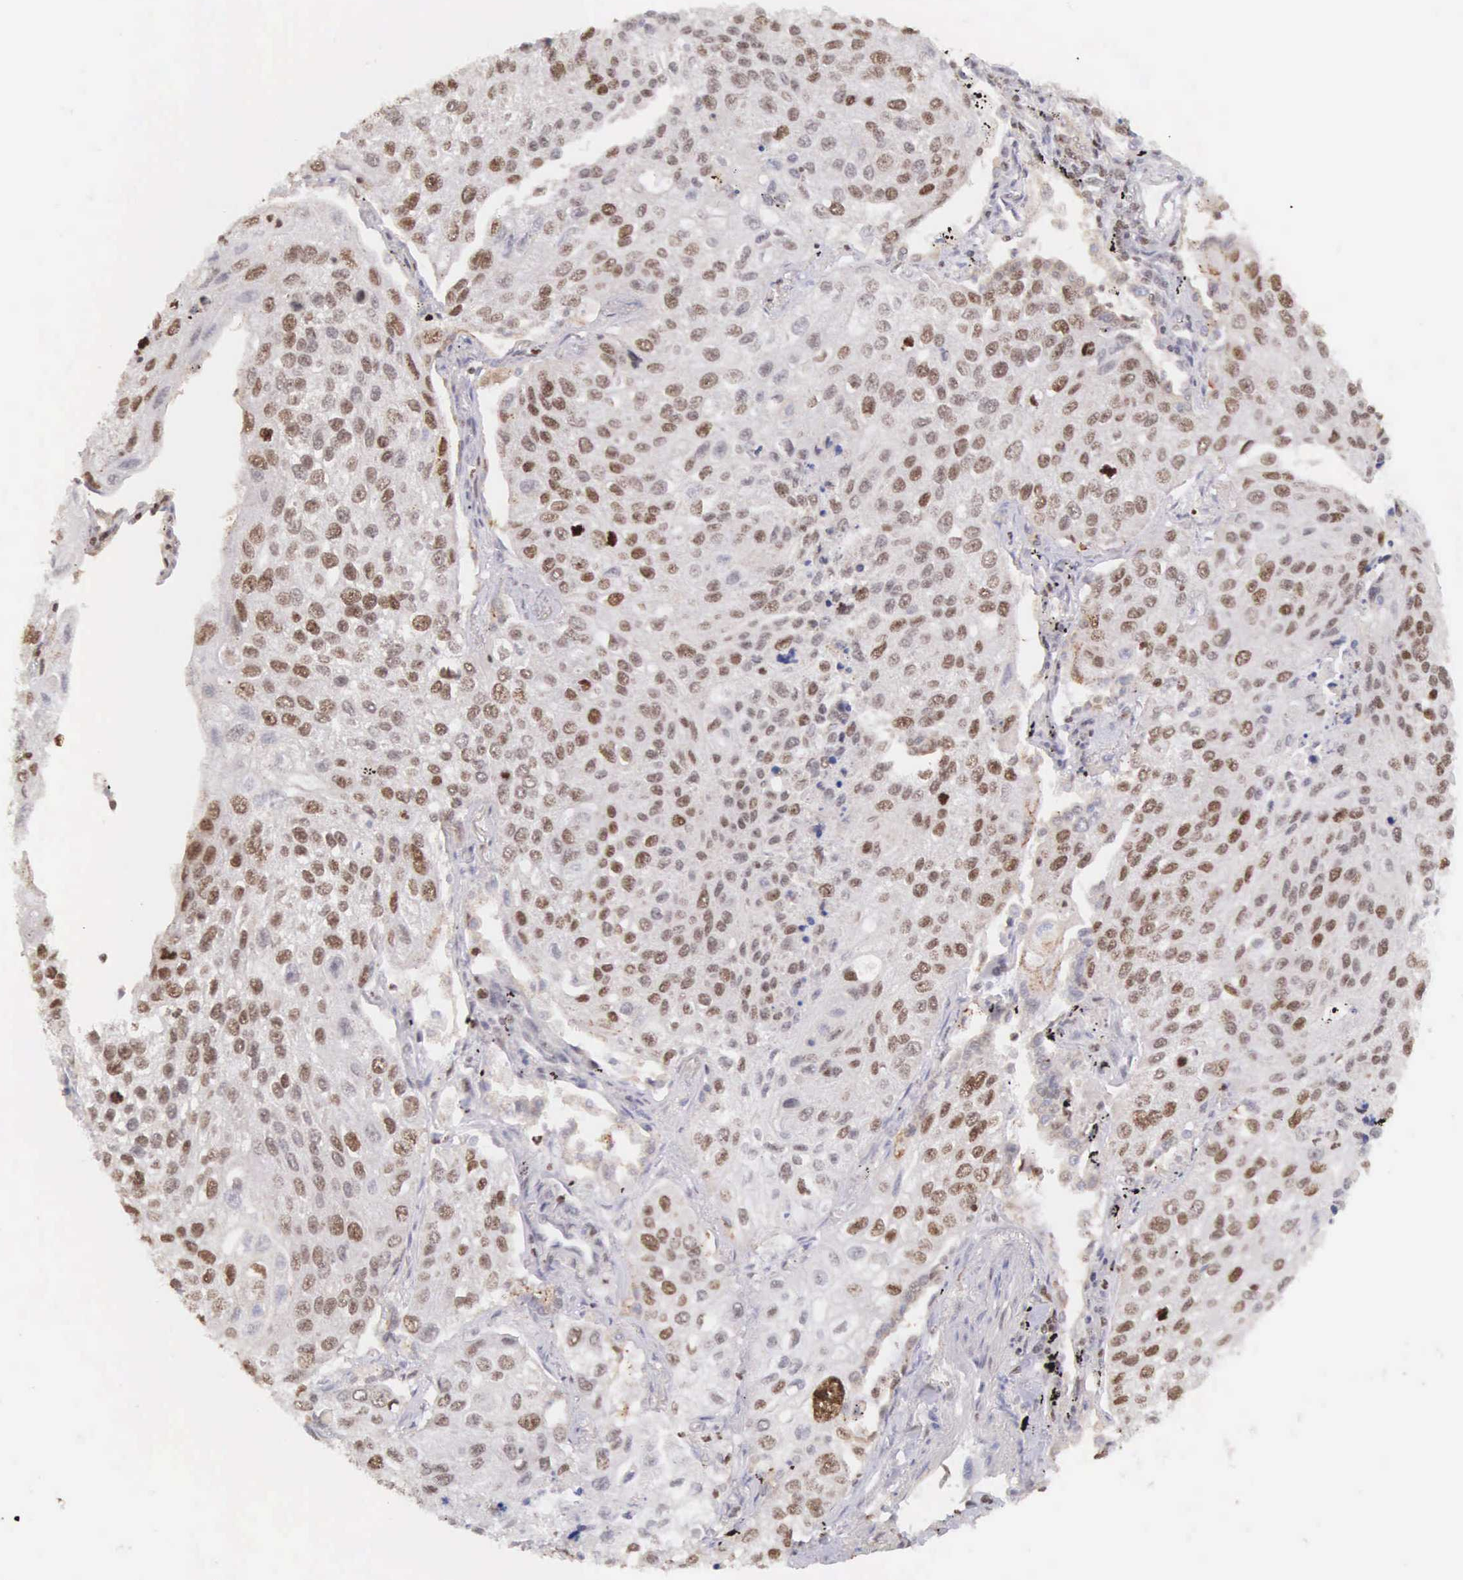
{"staining": {"intensity": "moderate", "quantity": ">75%", "location": "nuclear"}, "tissue": "lung cancer", "cell_type": "Tumor cells", "image_type": "cancer", "snomed": [{"axis": "morphology", "description": "Squamous cell carcinoma, NOS"}, {"axis": "topography", "description": "Lung"}], "caption": "Moderate nuclear protein positivity is present in about >75% of tumor cells in lung cancer.", "gene": "VRK1", "patient": {"sex": "male", "age": 75}}